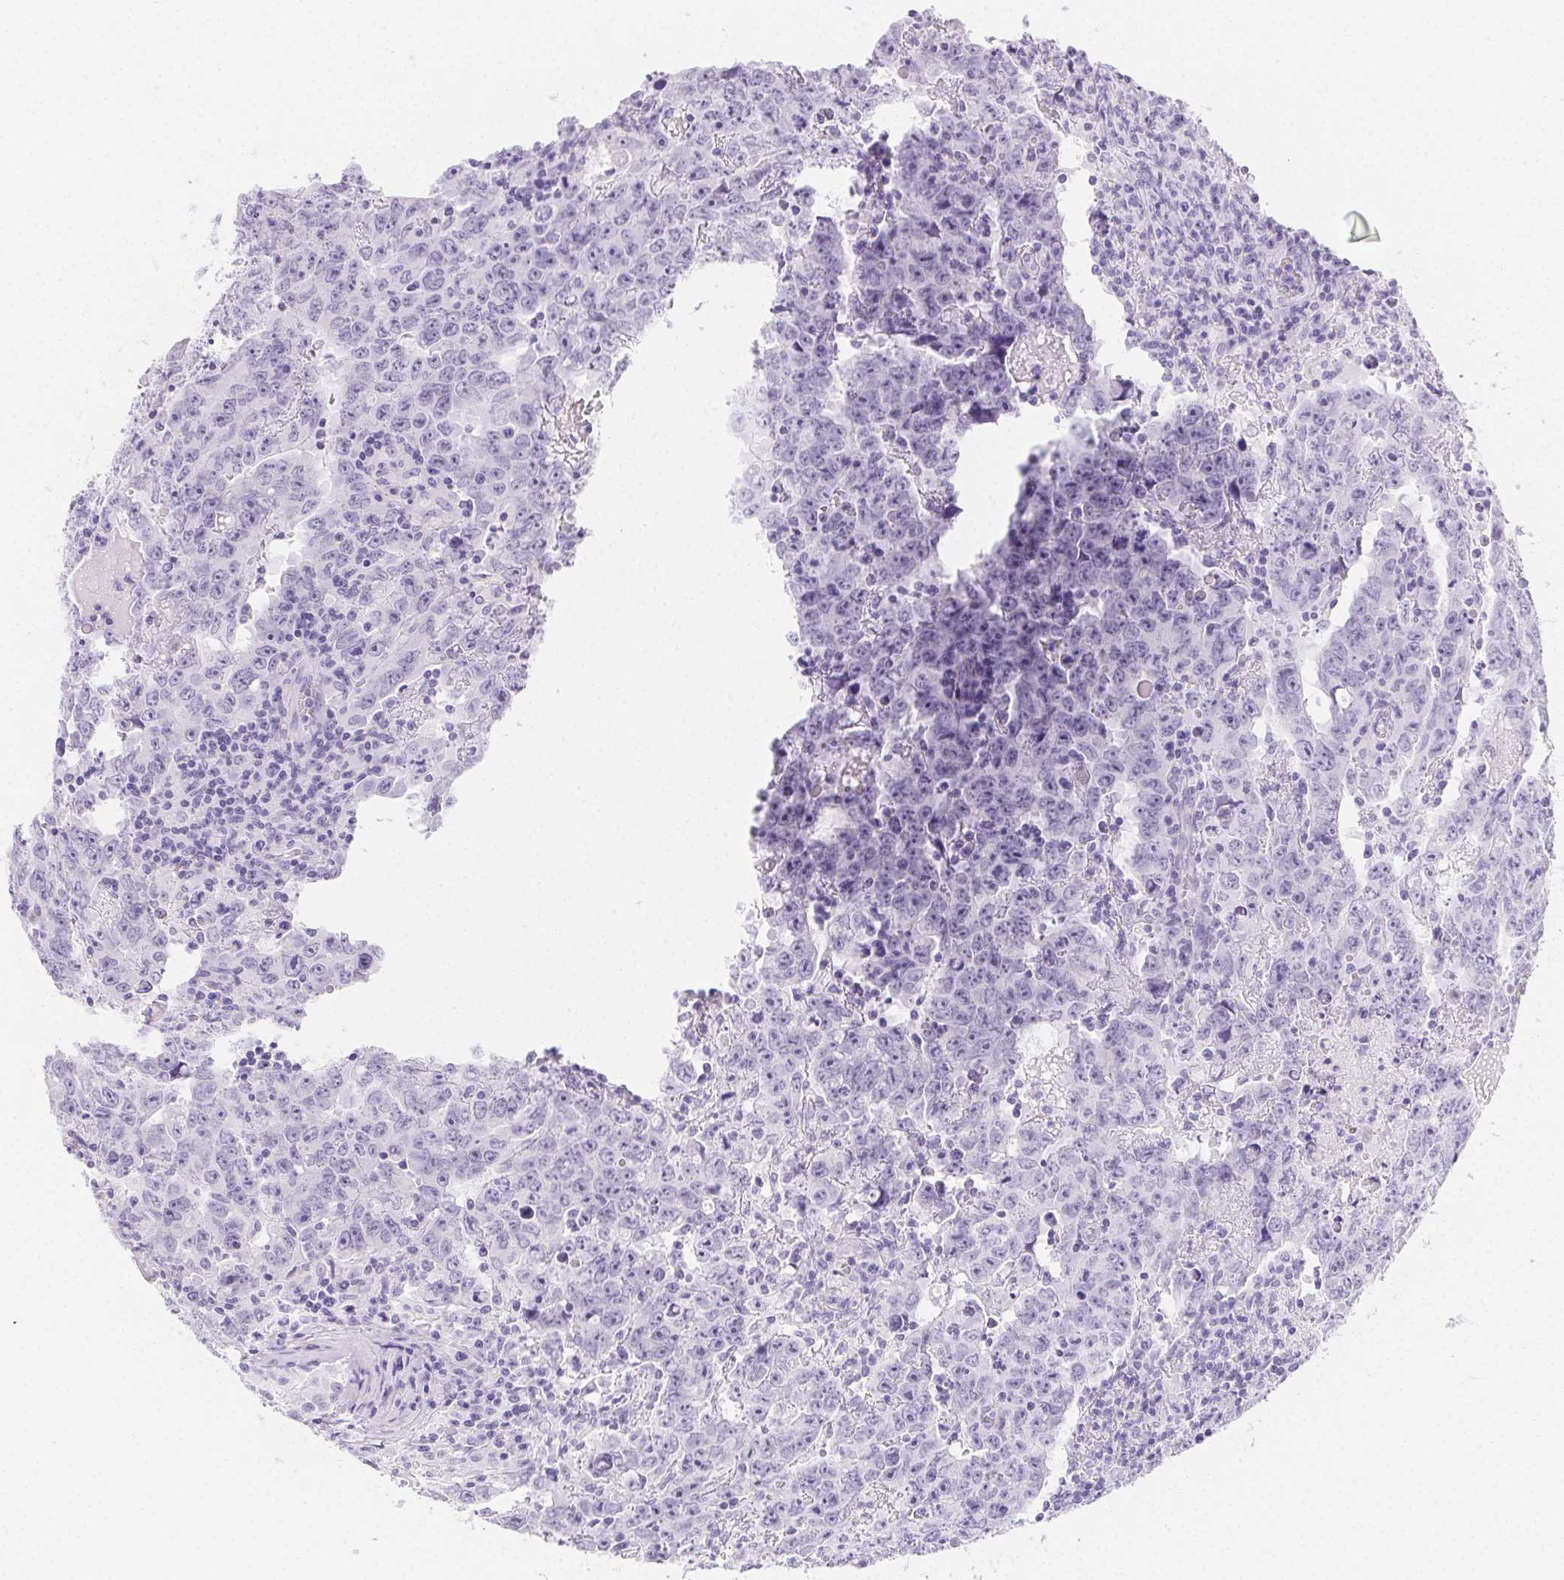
{"staining": {"intensity": "negative", "quantity": "none", "location": "none"}, "tissue": "testis cancer", "cell_type": "Tumor cells", "image_type": "cancer", "snomed": [{"axis": "morphology", "description": "Carcinoma, Embryonal, NOS"}, {"axis": "topography", "description": "Testis"}], "caption": "DAB immunohistochemical staining of embryonal carcinoma (testis) displays no significant staining in tumor cells.", "gene": "HRC", "patient": {"sex": "male", "age": 22}}